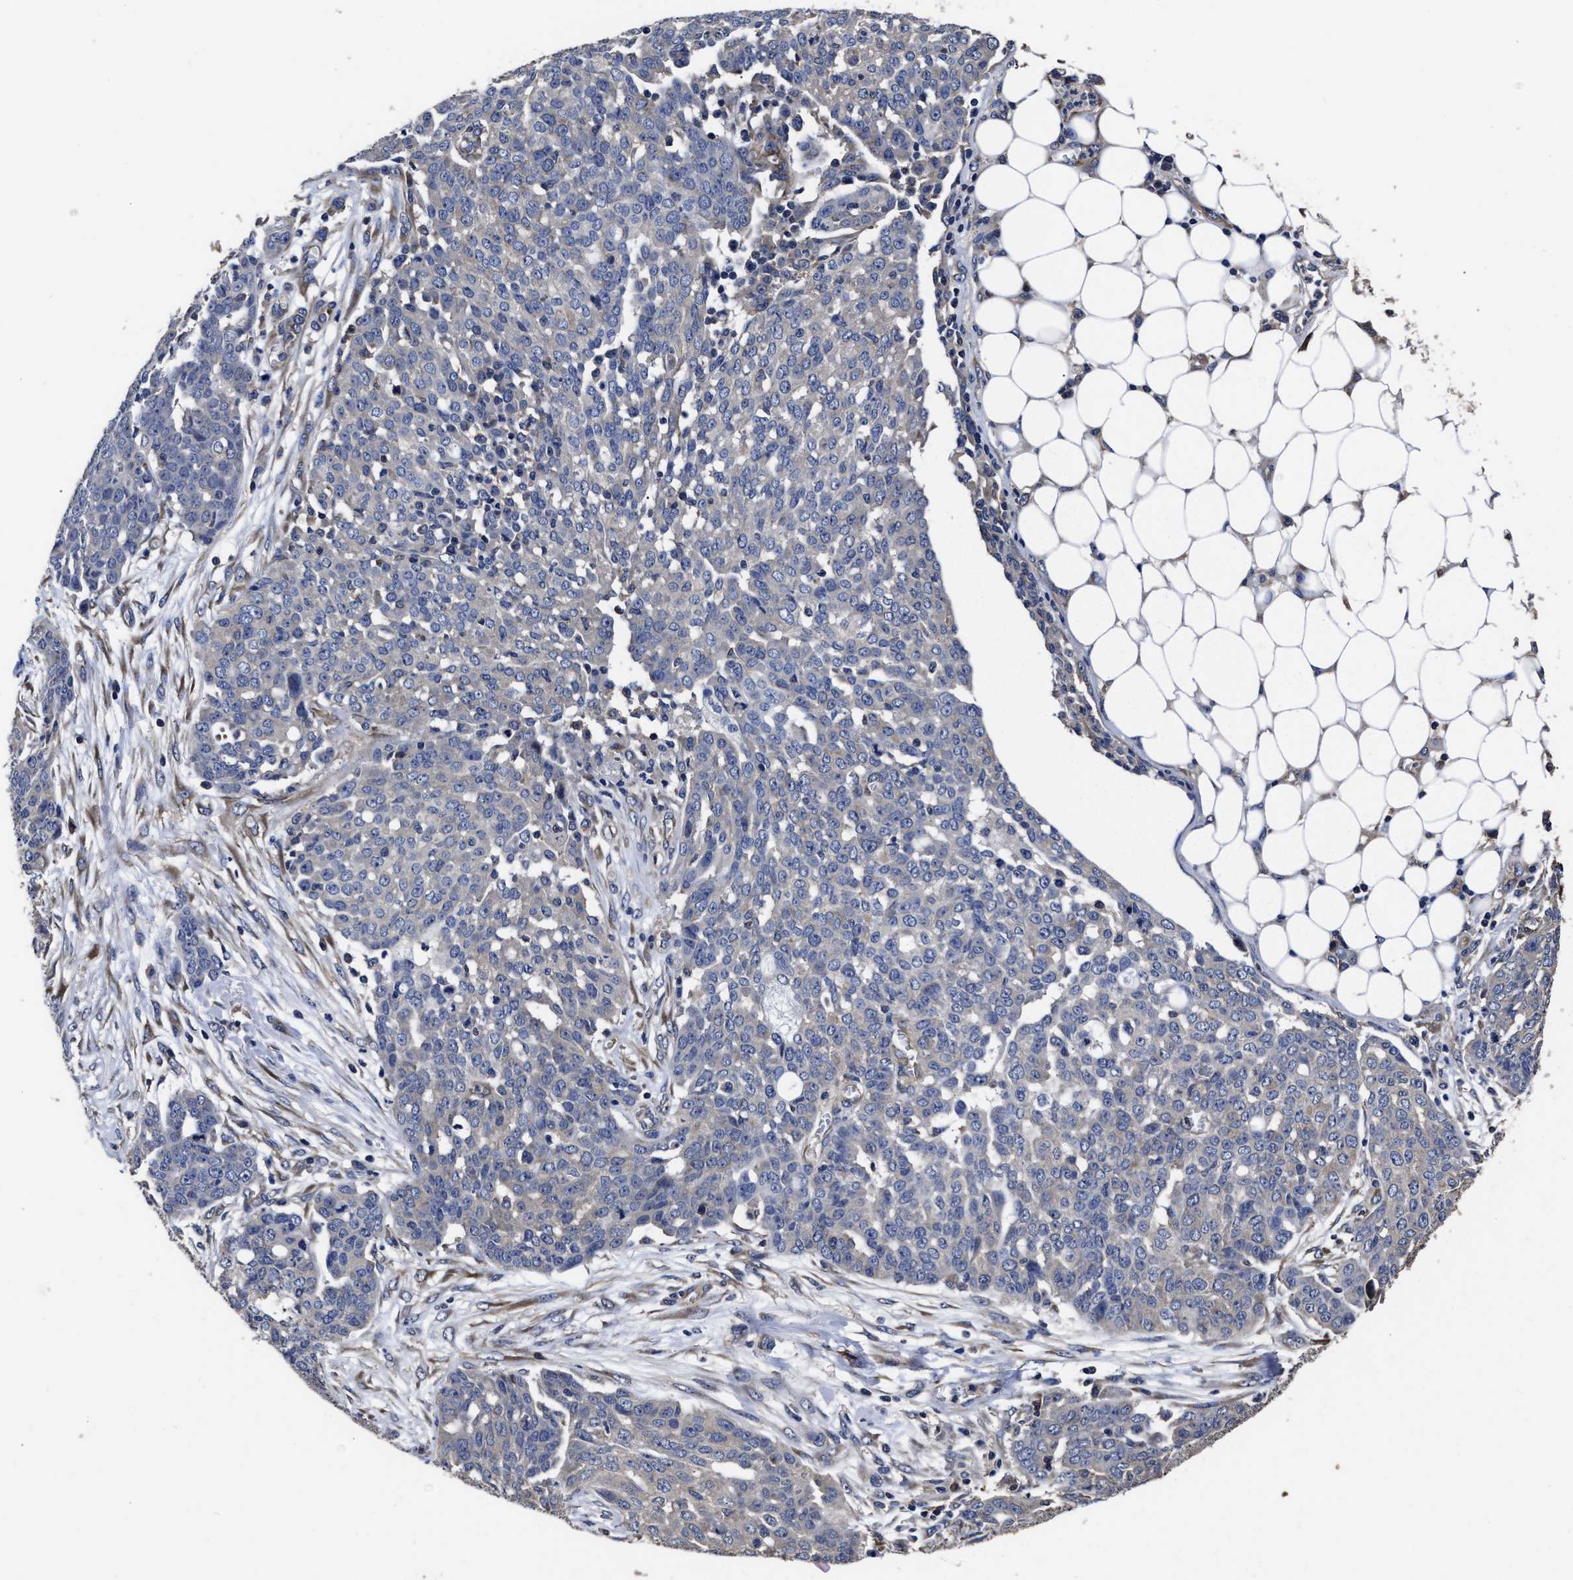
{"staining": {"intensity": "negative", "quantity": "none", "location": "none"}, "tissue": "ovarian cancer", "cell_type": "Tumor cells", "image_type": "cancer", "snomed": [{"axis": "morphology", "description": "Cystadenocarcinoma, serous, NOS"}, {"axis": "topography", "description": "Soft tissue"}, {"axis": "topography", "description": "Ovary"}], "caption": "Serous cystadenocarcinoma (ovarian) stained for a protein using IHC shows no staining tumor cells.", "gene": "AVEN", "patient": {"sex": "female", "age": 57}}